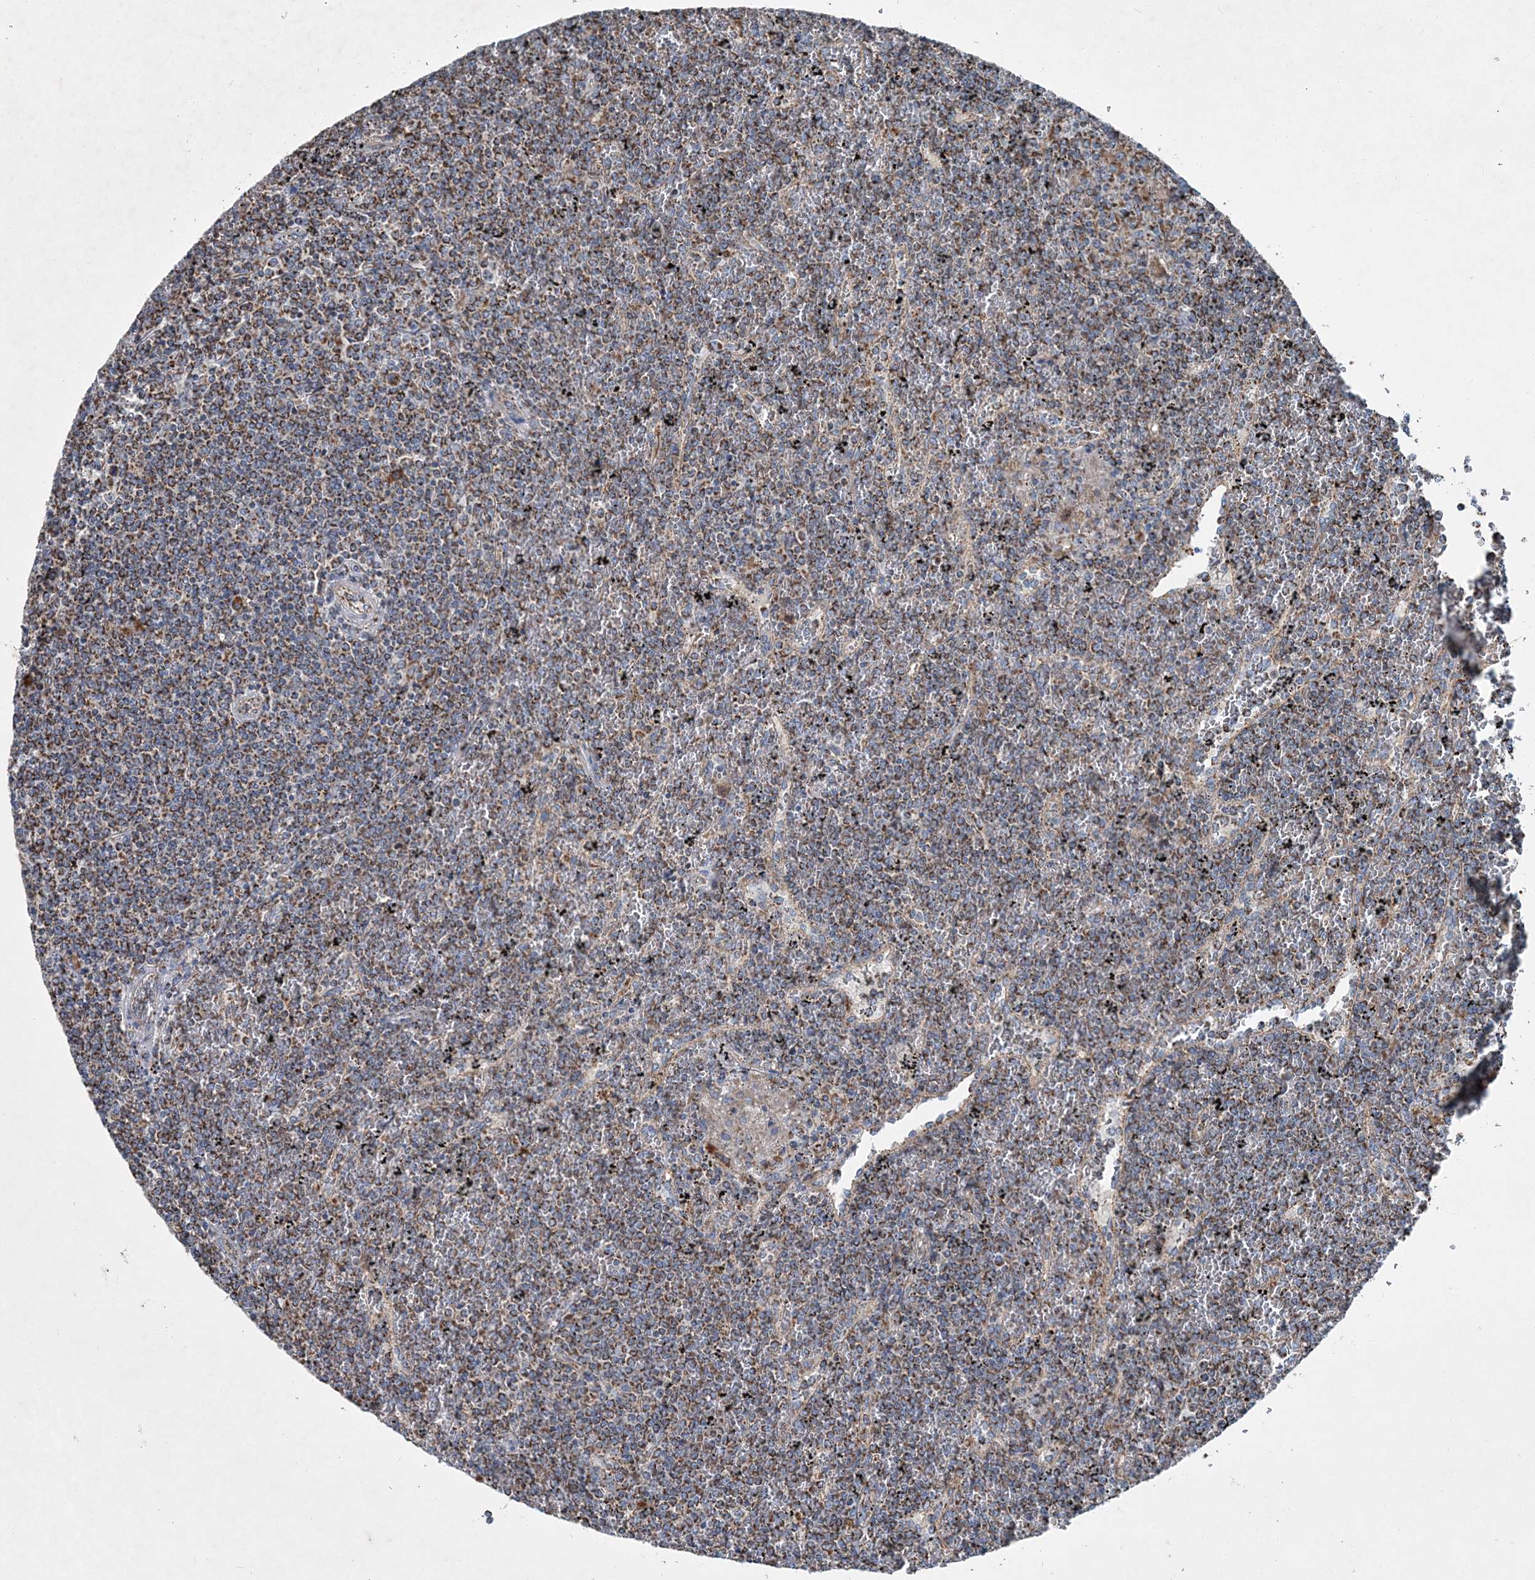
{"staining": {"intensity": "moderate", "quantity": ">75%", "location": "cytoplasmic/membranous"}, "tissue": "lymphoma", "cell_type": "Tumor cells", "image_type": "cancer", "snomed": [{"axis": "morphology", "description": "Malignant lymphoma, non-Hodgkin's type, Low grade"}, {"axis": "topography", "description": "Spleen"}], "caption": "Protein expression analysis of human low-grade malignant lymphoma, non-Hodgkin's type reveals moderate cytoplasmic/membranous expression in about >75% of tumor cells.", "gene": "SPAG16", "patient": {"sex": "female", "age": 19}}